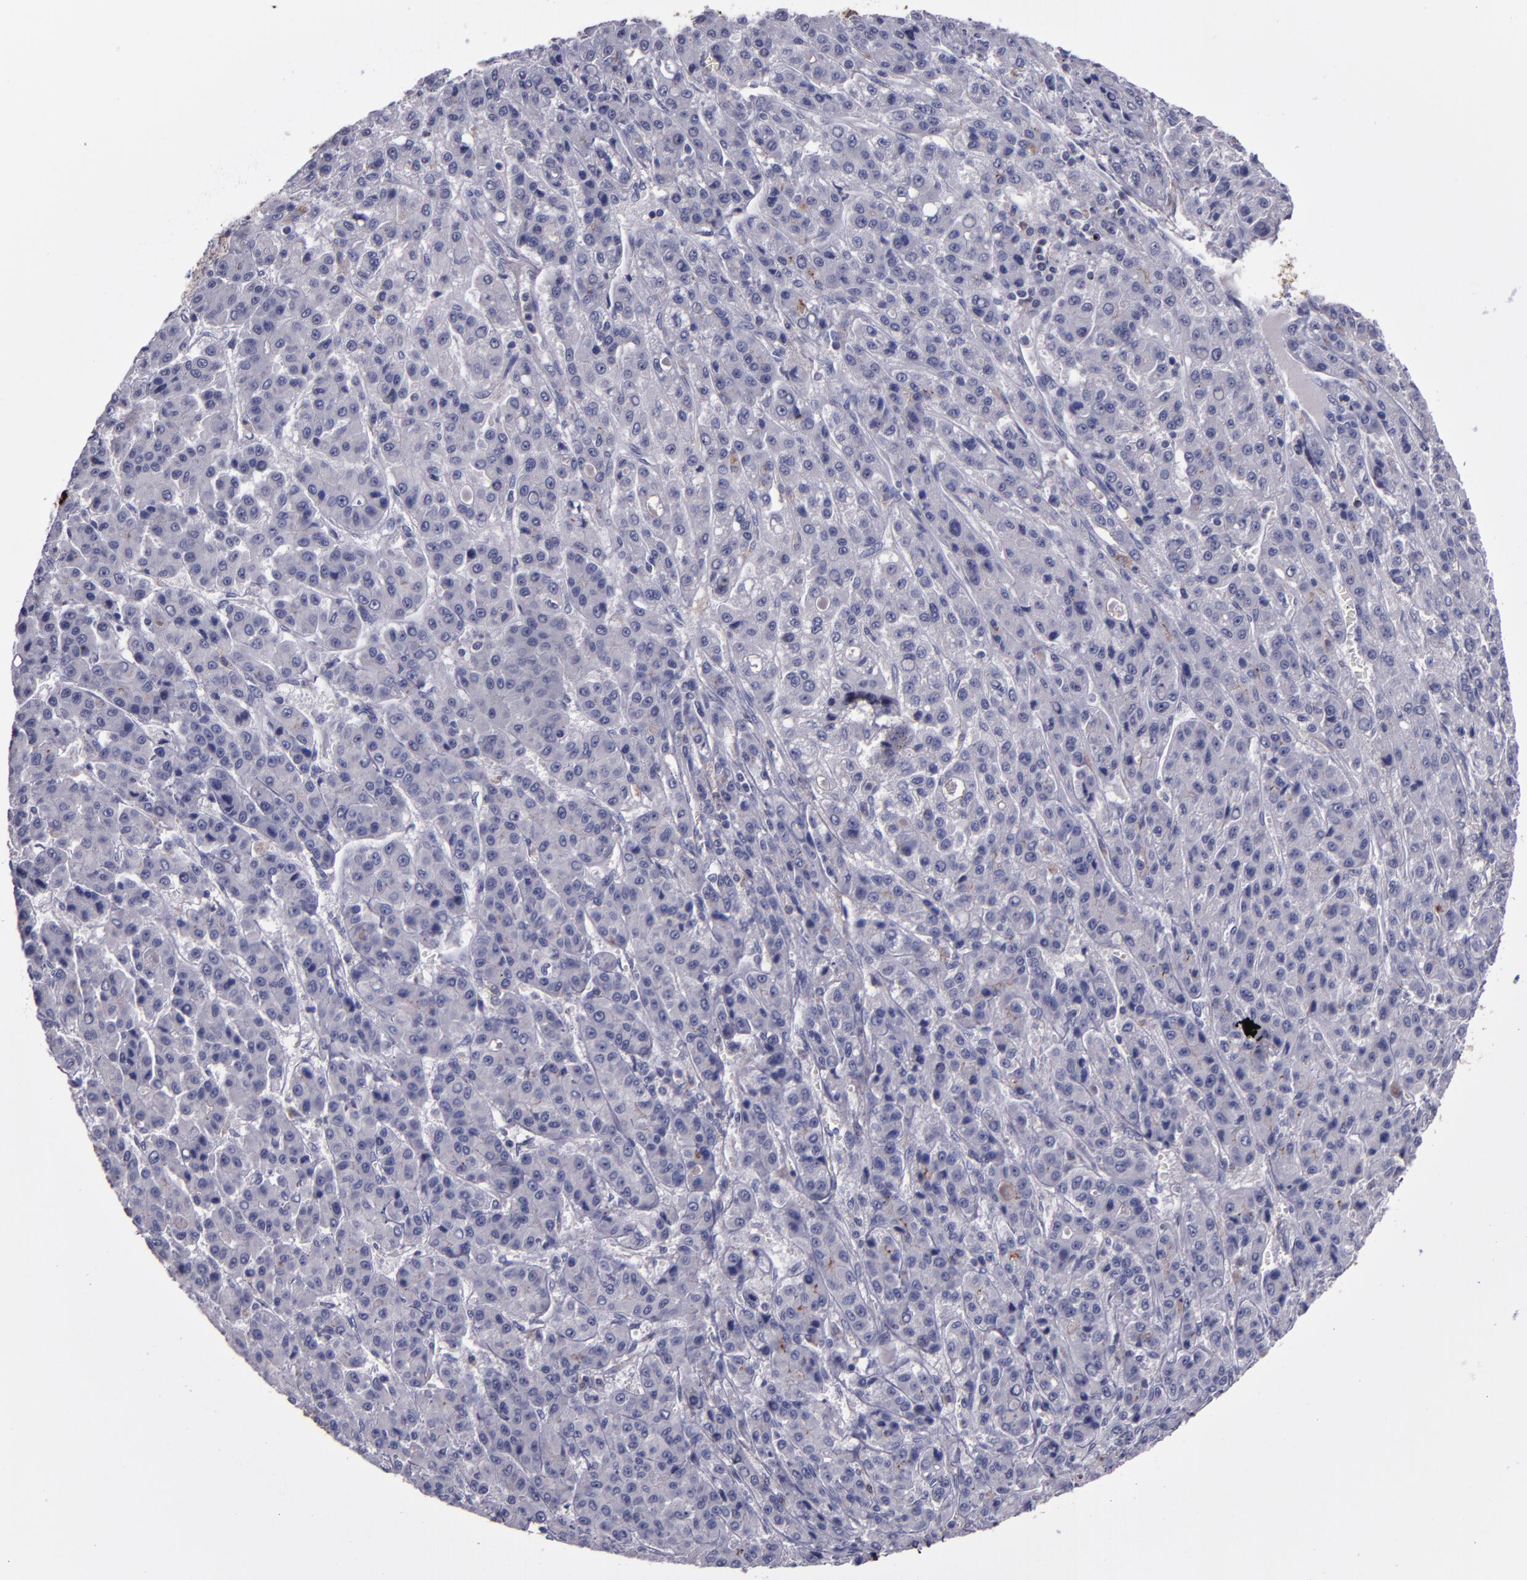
{"staining": {"intensity": "weak", "quantity": "<25%", "location": "cytoplasmic/membranous"}, "tissue": "liver cancer", "cell_type": "Tumor cells", "image_type": "cancer", "snomed": [{"axis": "morphology", "description": "Carcinoma, Hepatocellular, NOS"}, {"axis": "topography", "description": "Liver"}], "caption": "Tumor cells show no significant staining in liver cancer (hepatocellular carcinoma).", "gene": "MFGE8", "patient": {"sex": "male", "age": 70}}